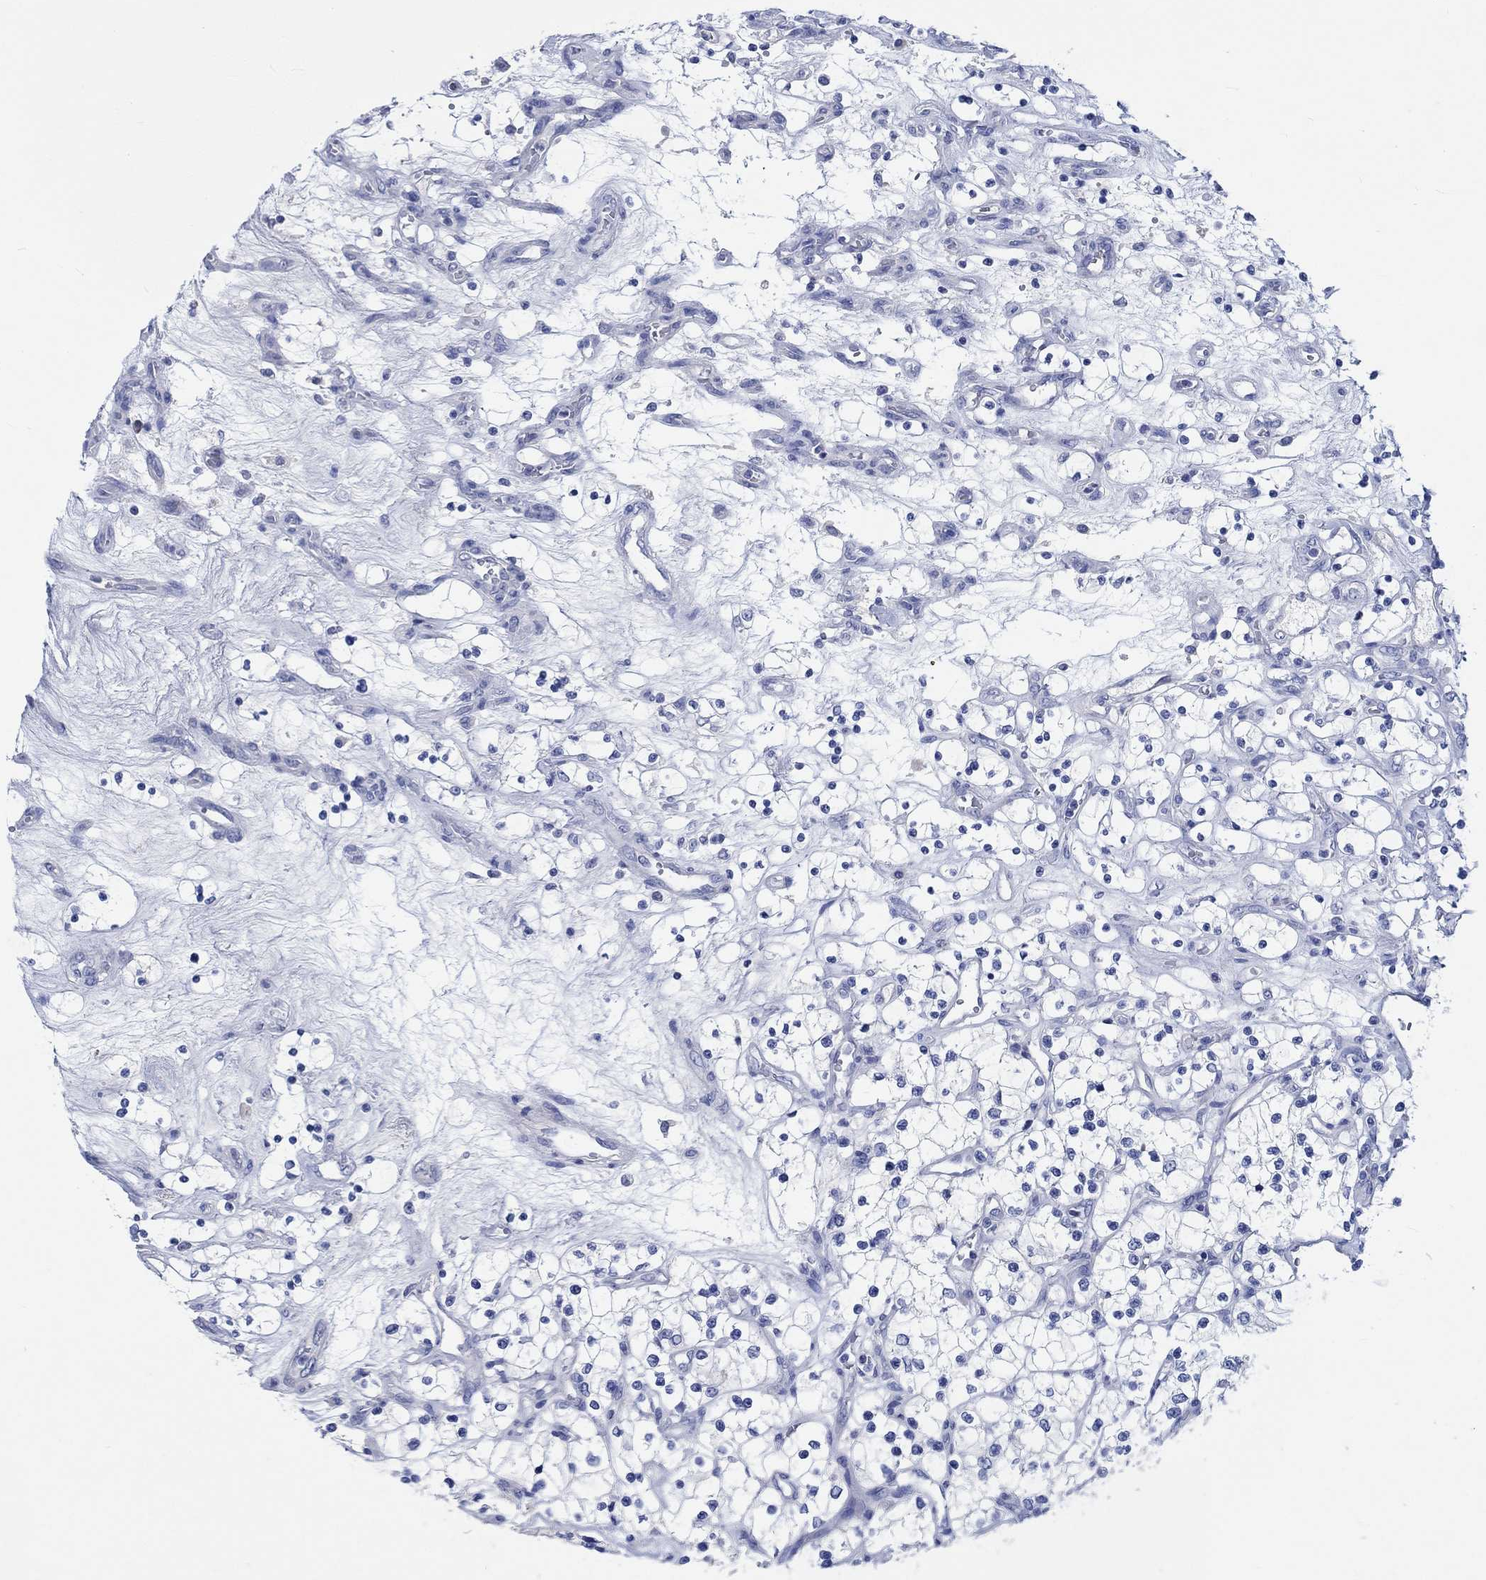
{"staining": {"intensity": "negative", "quantity": "none", "location": "none"}, "tissue": "renal cancer", "cell_type": "Tumor cells", "image_type": "cancer", "snomed": [{"axis": "morphology", "description": "Adenocarcinoma, NOS"}, {"axis": "topography", "description": "Kidney"}], "caption": "Protein analysis of renal cancer shows no significant staining in tumor cells.", "gene": "SHISA4", "patient": {"sex": "female", "age": 69}}